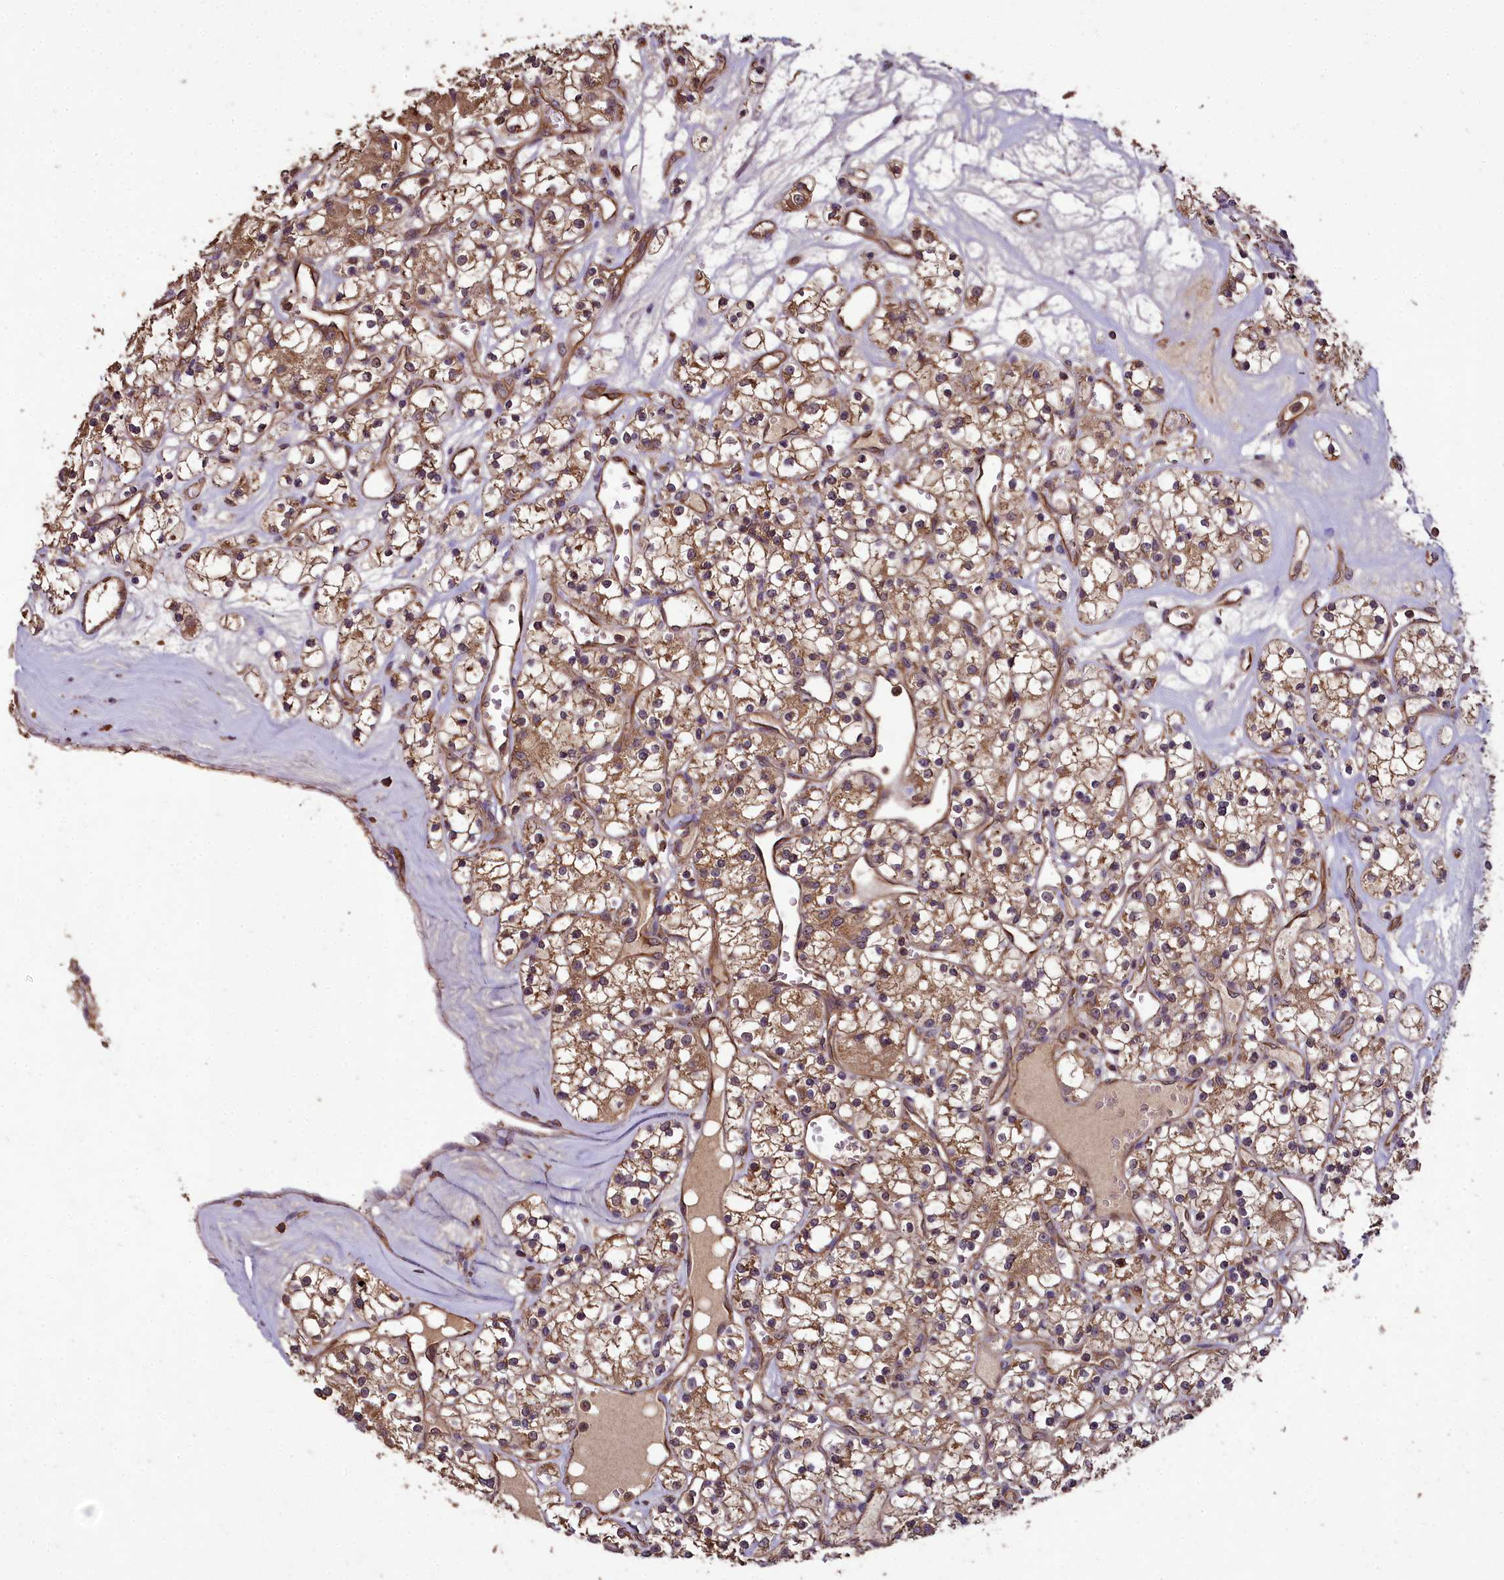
{"staining": {"intensity": "moderate", "quantity": ">75%", "location": "cytoplasmic/membranous"}, "tissue": "renal cancer", "cell_type": "Tumor cells", "image_type": "cancer", "snomed": [{"axis": "morphology", "description": "Adenocarcinoma, NOS"}, {"axis": "topography", "description": "Kidney"}], "caption": "There is medium levels of moderate cytoplasmic/membranous staining in tumor cells of adenocarcinoma (renal), as demonstrated by immunohistochemical staining (brown color).", "gene": "TTLL10", "patient": {"sex": "female", "age": 59}}